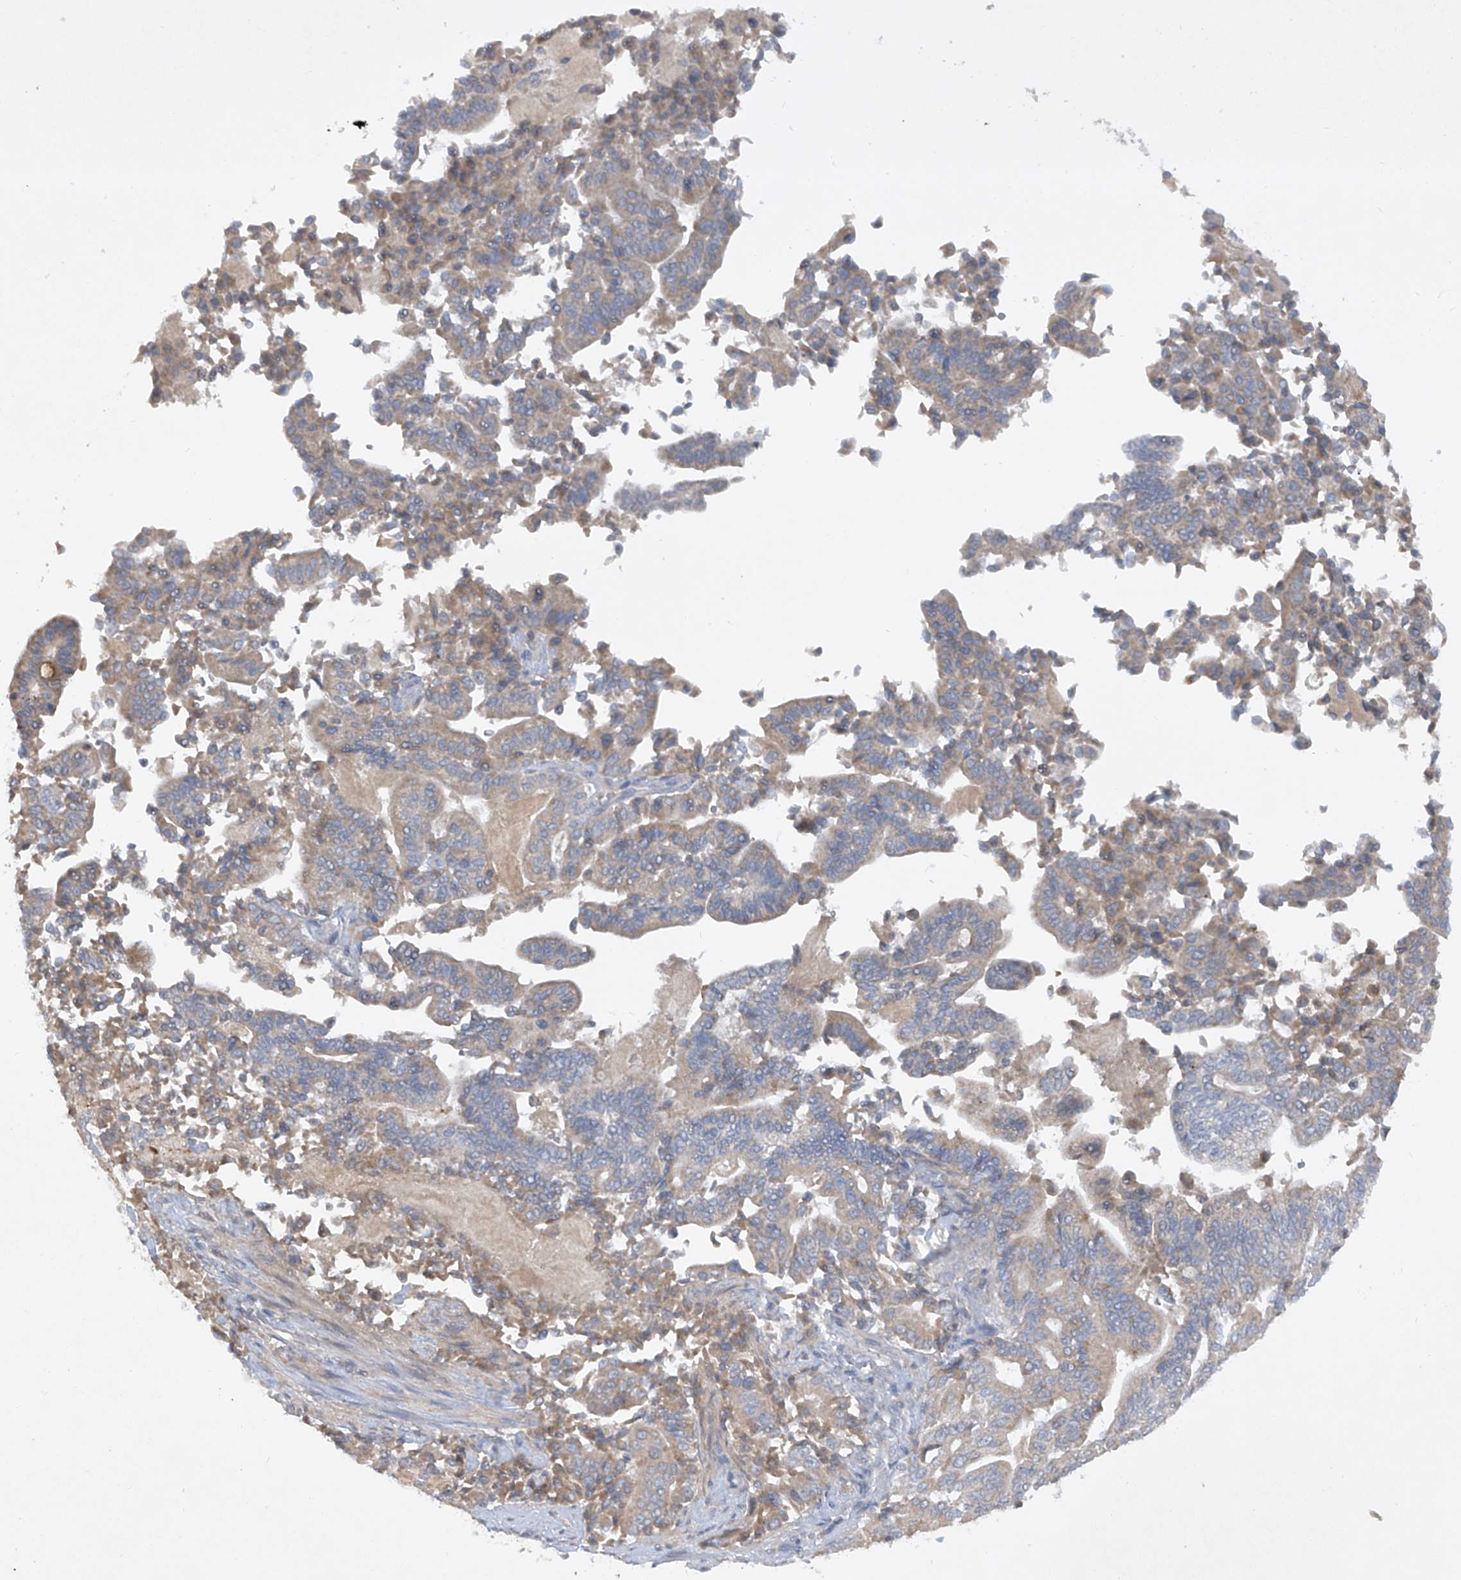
{"staining": {"intensity": "weak", "quantity": "25%-75%", "location": "cytoplasmic/membranous"}, "tissue": "pancreatic cancer", "cell_type": "Tumor cells", "image_type": "cancer", "snomed": [{"axis": "morphology", "description": "Normal tissue, NOS"}, {"axis": "morphology", "description": "Adenocarcinoma, NOS"}, {"axis": "topography", "description": "Pancreas"}], "caption": "A photomicrograph of human pancreatic cancer stained for a protein reveals weak cytoplasmic/membranous brown staining in tumor cells. (DAB (3,3'-diaminobenzidine) = brown stain, brightfield microscopy at high magnification).", "gene": "HAS3", "patient": {"sex": "male", "age": 63}}